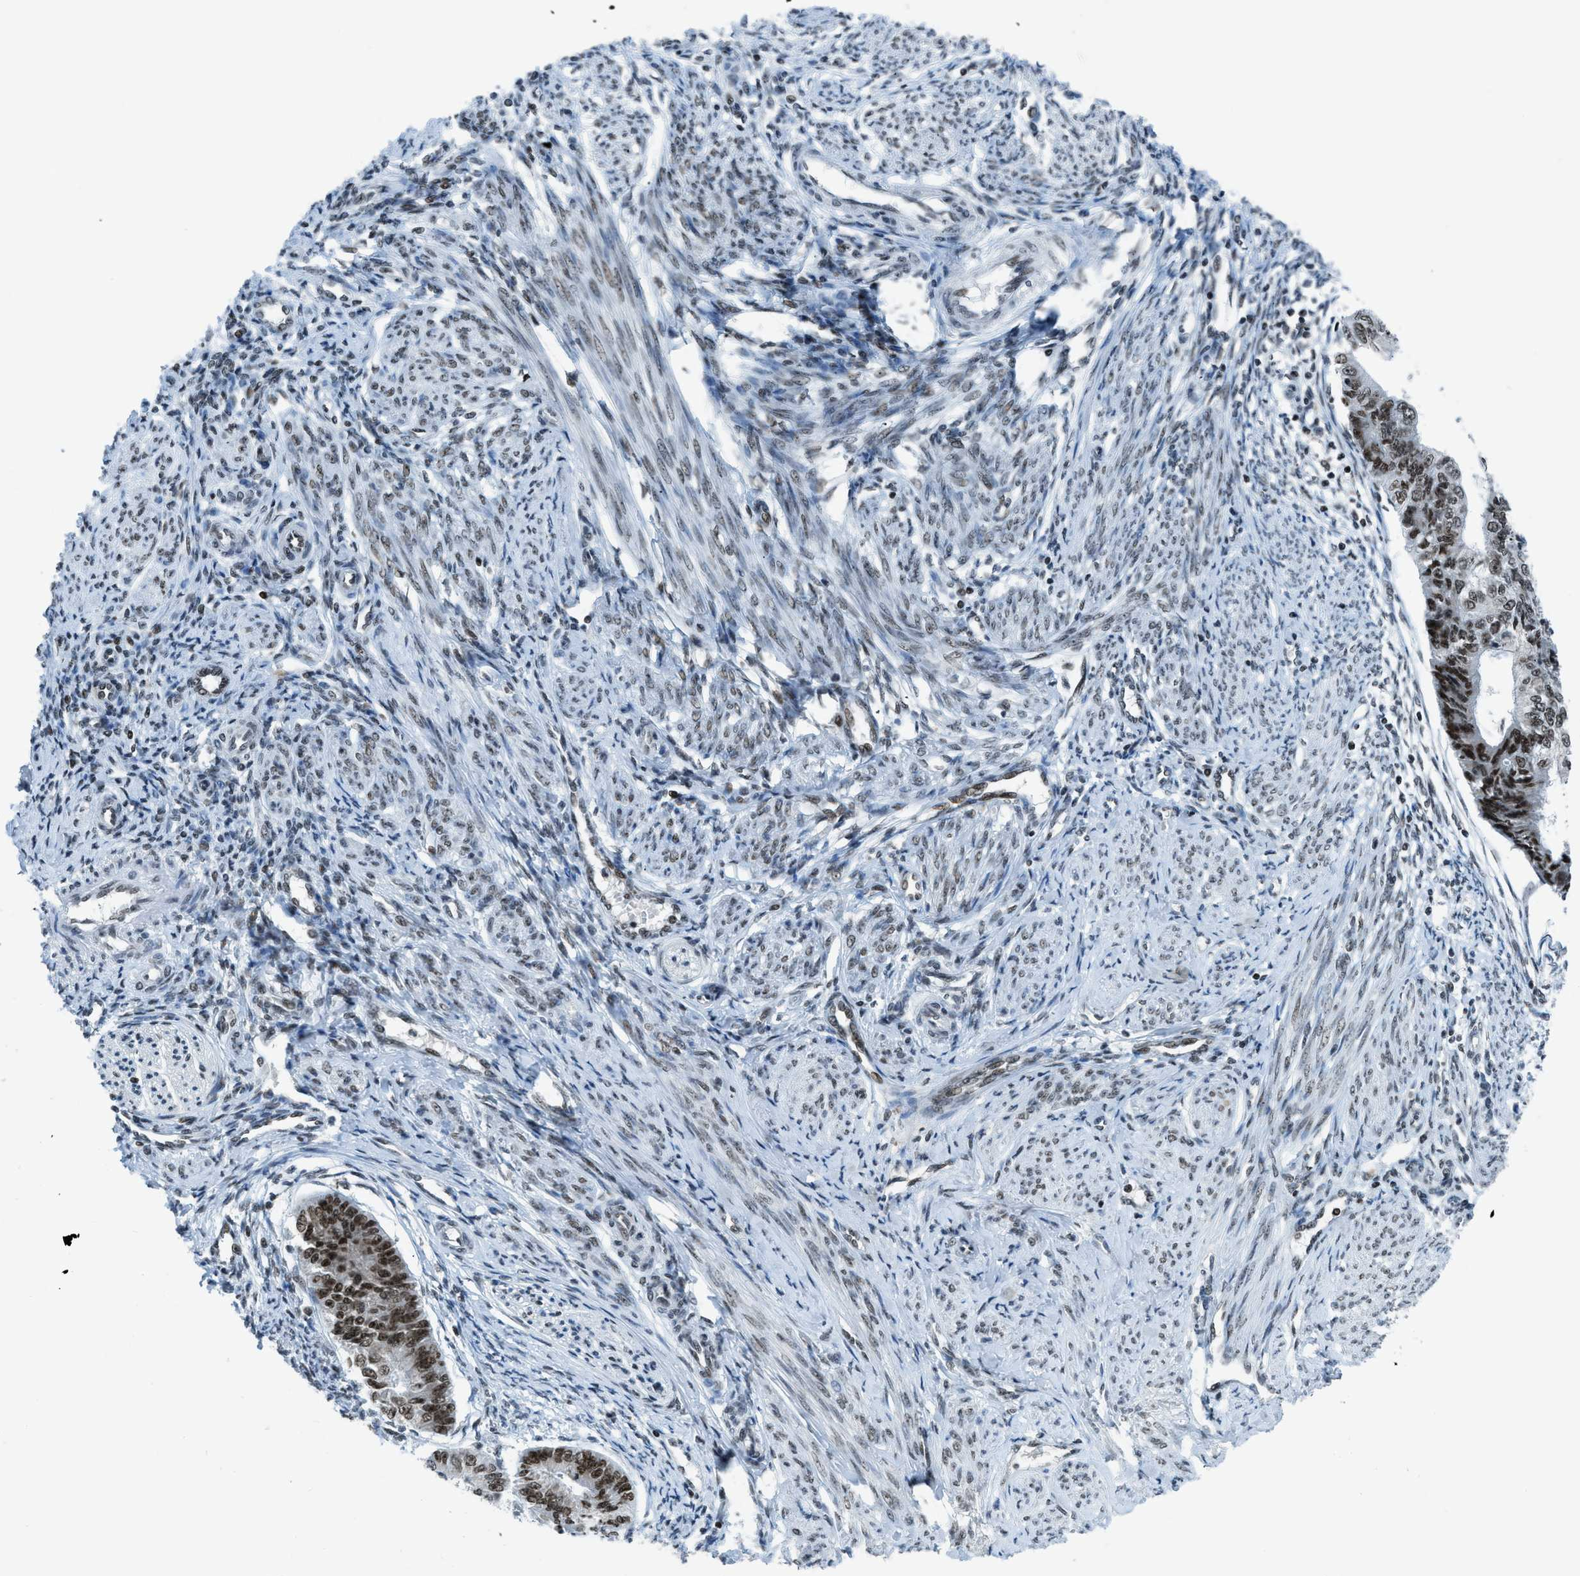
{"staining": {"intensity": "strong", "quantity": ">75%", "location": "nuclear"}, "tissue": "endometrial cancer", "cell_type": "Tumor cells", "image_type": "cancer", "snomed": [{"axis": "morphology", "description": "Adenocarcinoma, NOS"}, {"axis": "topography", "description": "Endometrium"}], "caption": "Endometrial cancer was stained to show a protein in brown. There is high levels of strong nuclear expression in approximately >75% of tumor cells. (Stains: DAB (3,3'-diaminobenzidine) in brown, nuclei in blue, Microscopy: brightfield microscopy at high magnification).", "gene": "RAD51B", "patient": {"sex": "female", "age": 32}}